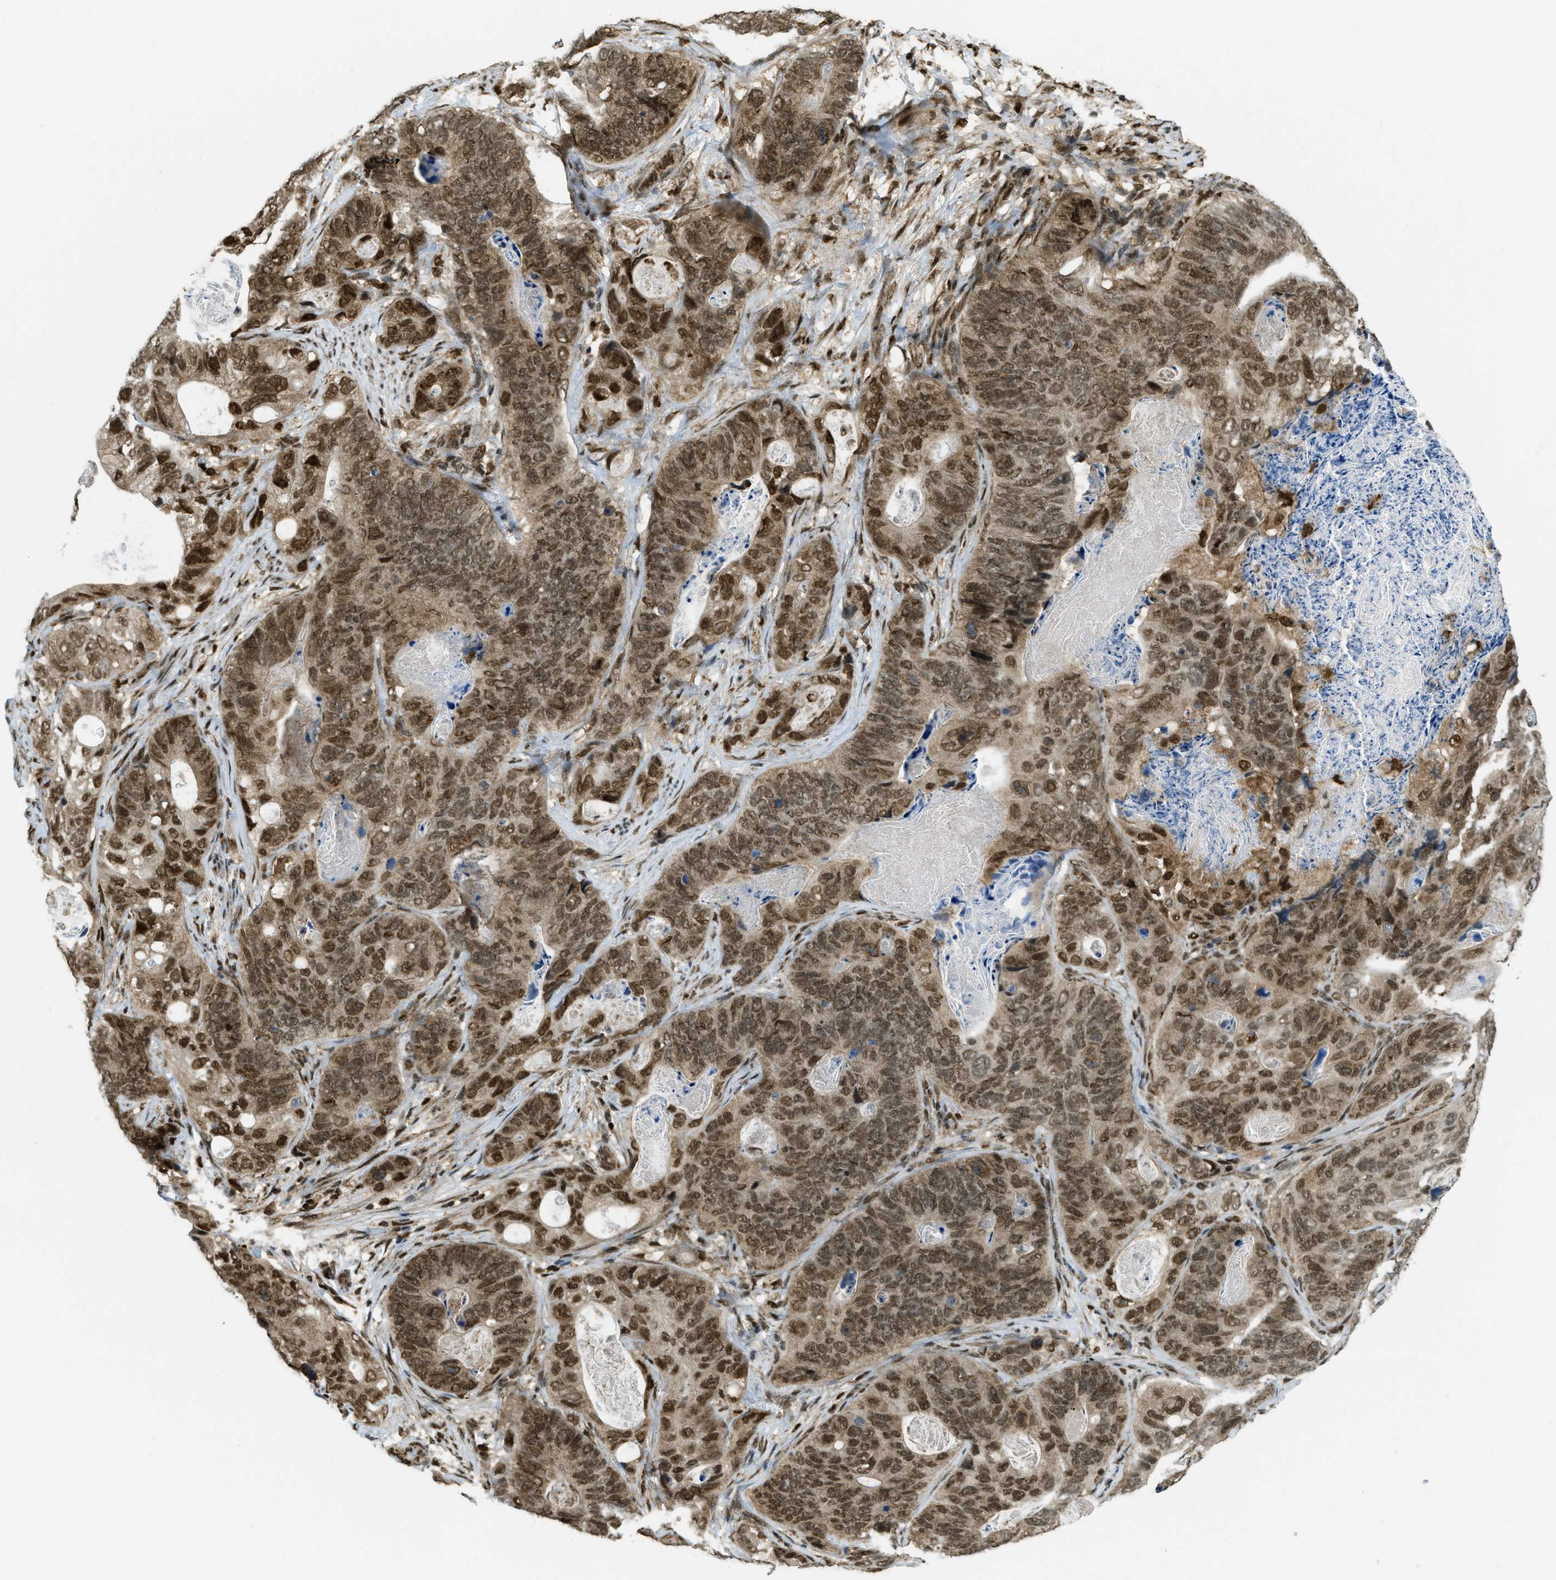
{"staining": {"intensity": "moderate", "quantity": ">75%", "location": "cytoplasmic/membranous,nuclear"}, "tissue": "stomach cancer", "cell_type": "Tumor cells", "image_type": "cancer", "snomed": [{"axis": "morphology", "description": "Adenocarcinoma, NOS"}, {"axis": "topography", "description": "Stomach"}], "caption": "A histopathology image of adenocarcinoma (stomach) stained for a protein reveals moderate cytoplasmic/membranous and nuclear brown staining in tumor cells.", "gene": "TNPO1", "patient": {"sex": "female", "age": 89}}